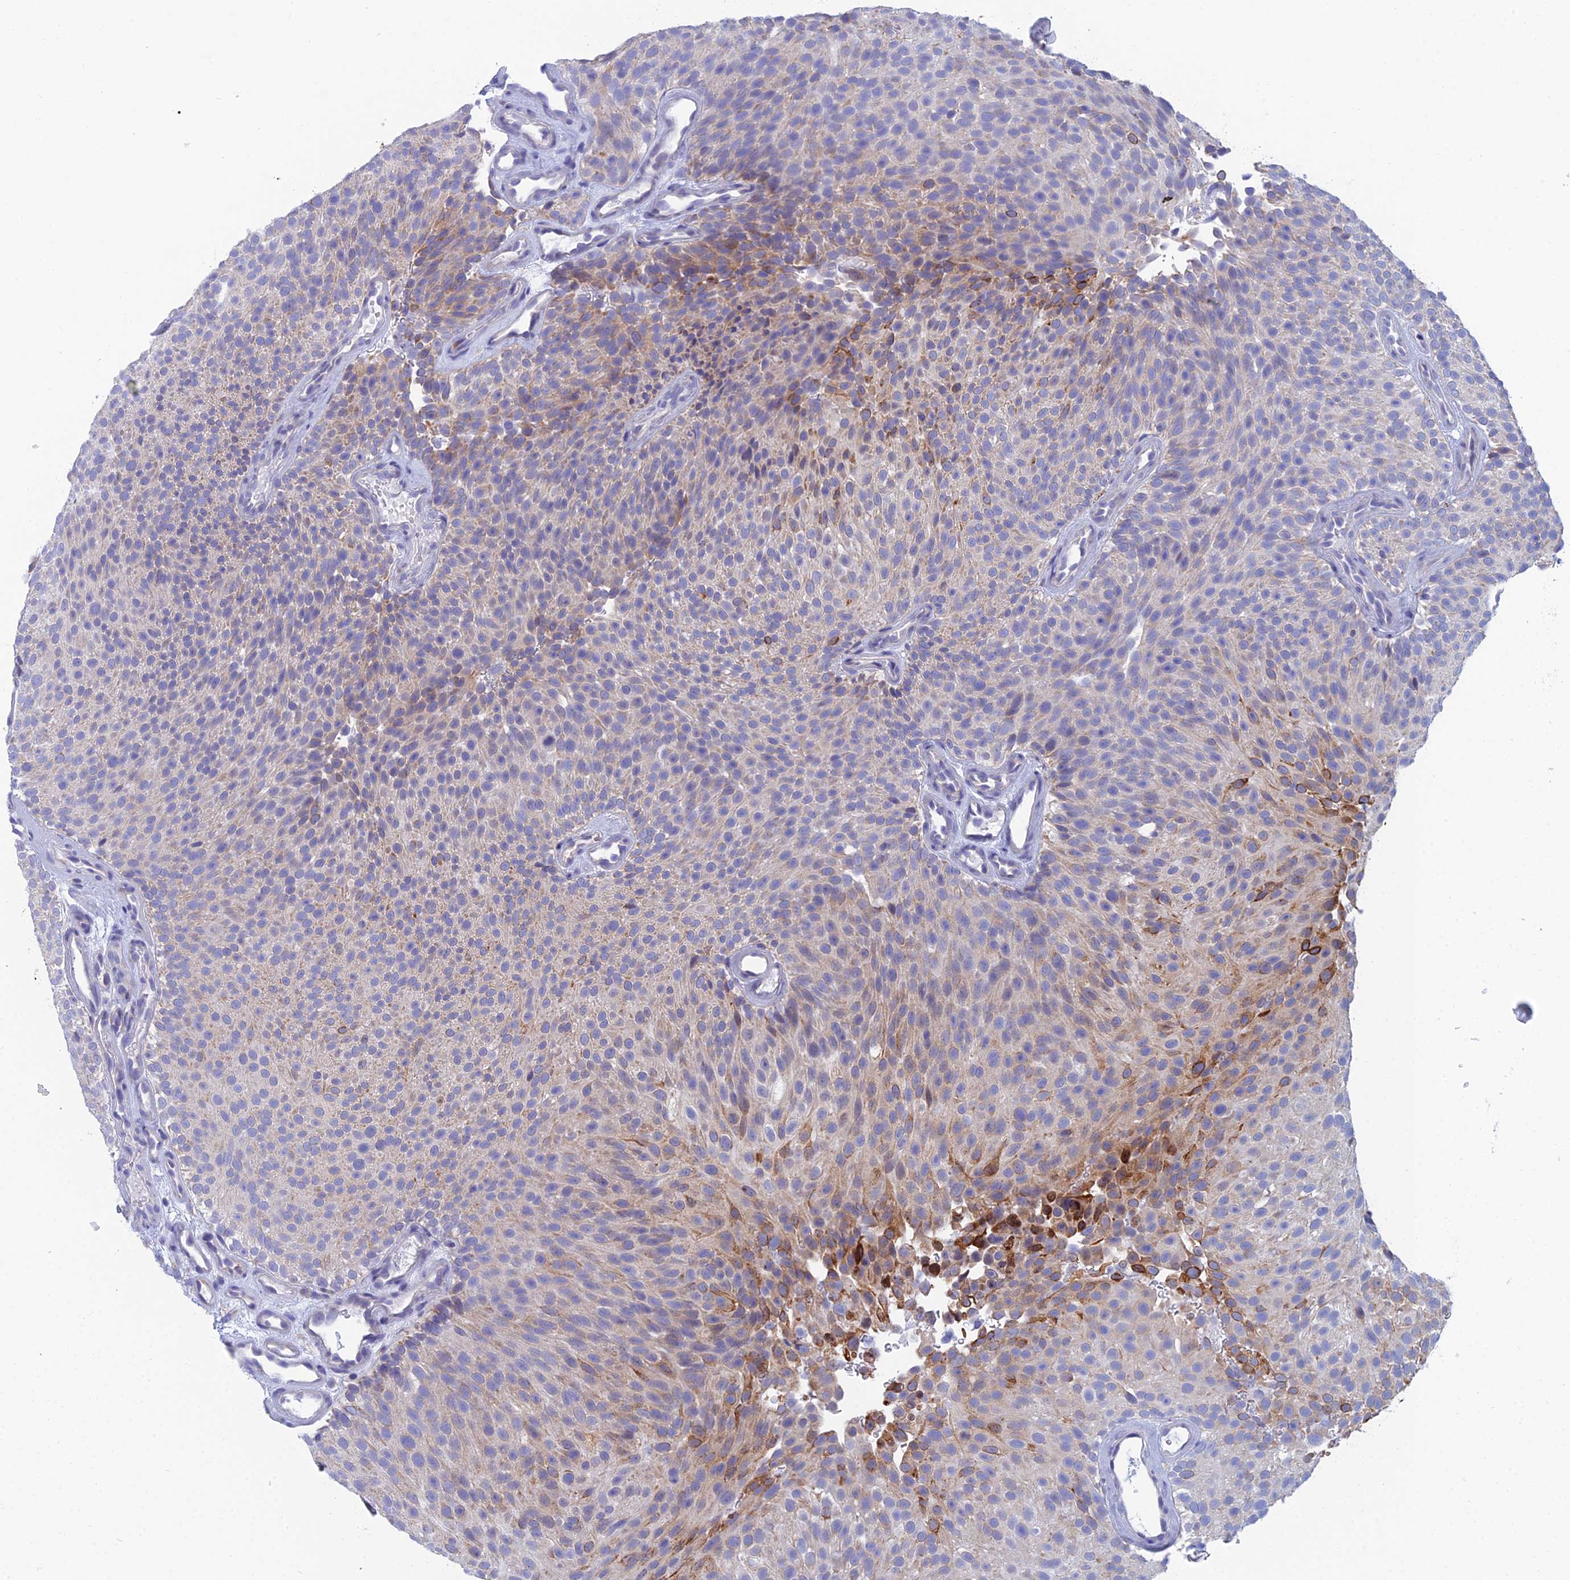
{"staining": {"intensity": "moderate", "quantity": "<25%", "location": "cytoplasmic/membranous"}, "tissue": "urothelial cancer", "cell_type": "Tumor cells", "image_type": "cancer", "snomed": [{"axis": "morphology", "description": "Urothelial carcinoma, Low grade"}, {"axis": "topography", "description": "Urinary bladder"}], "caption": "Approximately <25% of tumor cells in human urothelial cancer demonstrate moderate cytoplasmic/membranous protein positivity as visualized by brown immunohistochemical staining.", "gene": "CFAP210", "patient": {"sex": "male", "age": 78}}